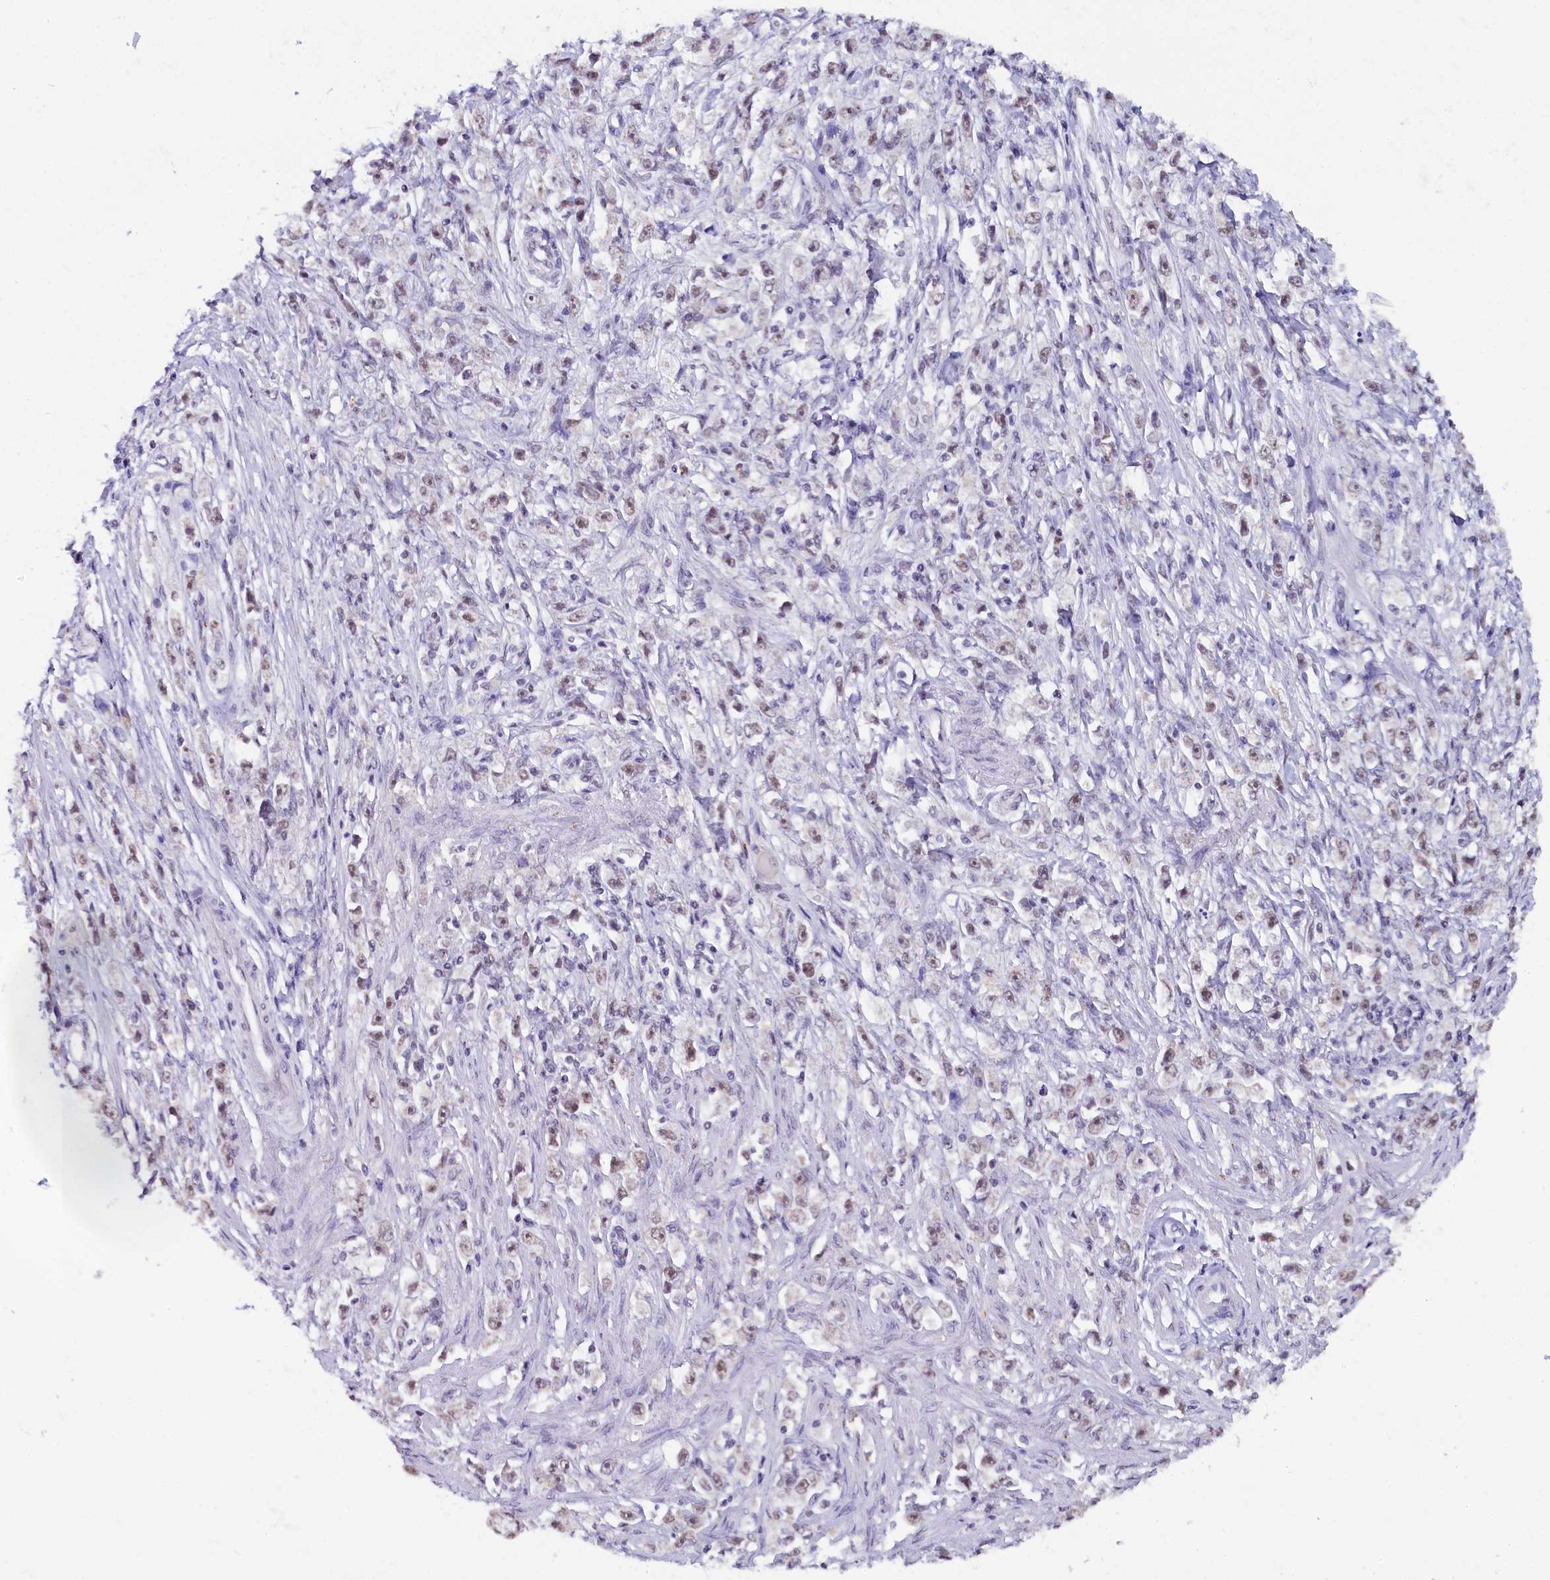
{"staining": {"intensity": "weak", "quantity": "25%-75%", "location": "nuclear"}, "tissue": "stomach cancer", "cell_type": "Tumor cells", "image_type": "cancer", "snomed": [{"axis": "morphology", "description": "Adenocarcinoma, NOS"}, {"axis": "topography", "description": "Stomach"}], "caption": "The photomicrograph displays immunohistochemical staining of stomach cancer. There is weak nuclear staining is appreciated in approximately 25%-75% of tumor cells.", "gene": "NCBP1", "patient": {"sex": "female", "age": 59}}